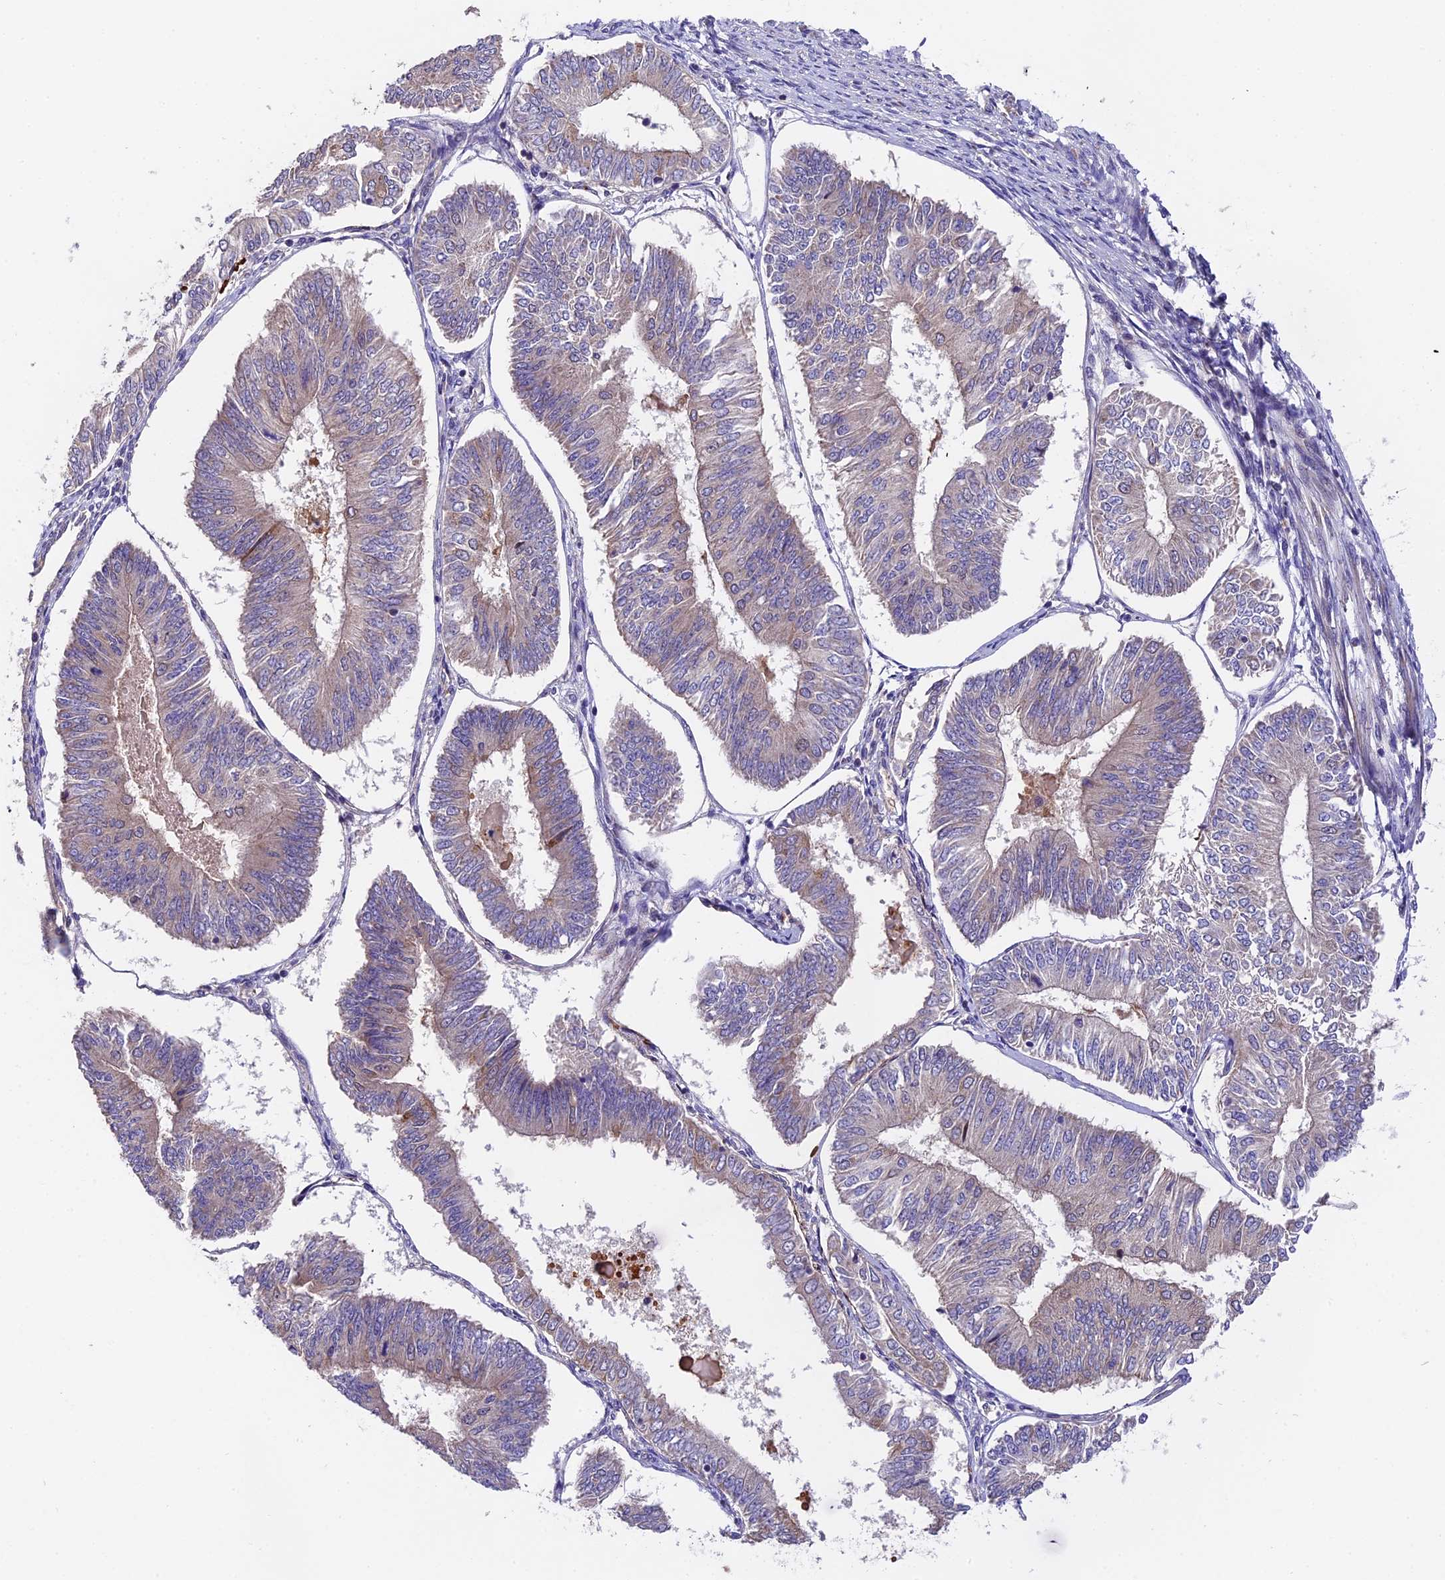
{"staining": {"intensity": "negative", "quantity": "none", "location": "none"}, "tissue": "endometrial cancer", "cell_type": "Tumor cells", "image_type": "cancer", "snomed": [{"axis": "morphology", "description": "Adenocarcinoma, NOS"}, {"axis": "topography", "description": "Endometrium"}], "caption": "Tumor cells are negative for protein expression in human endometrial adenocarcinoma.", "gene": "TRMT1", "patient": {"sex": "female", "age": 58}}